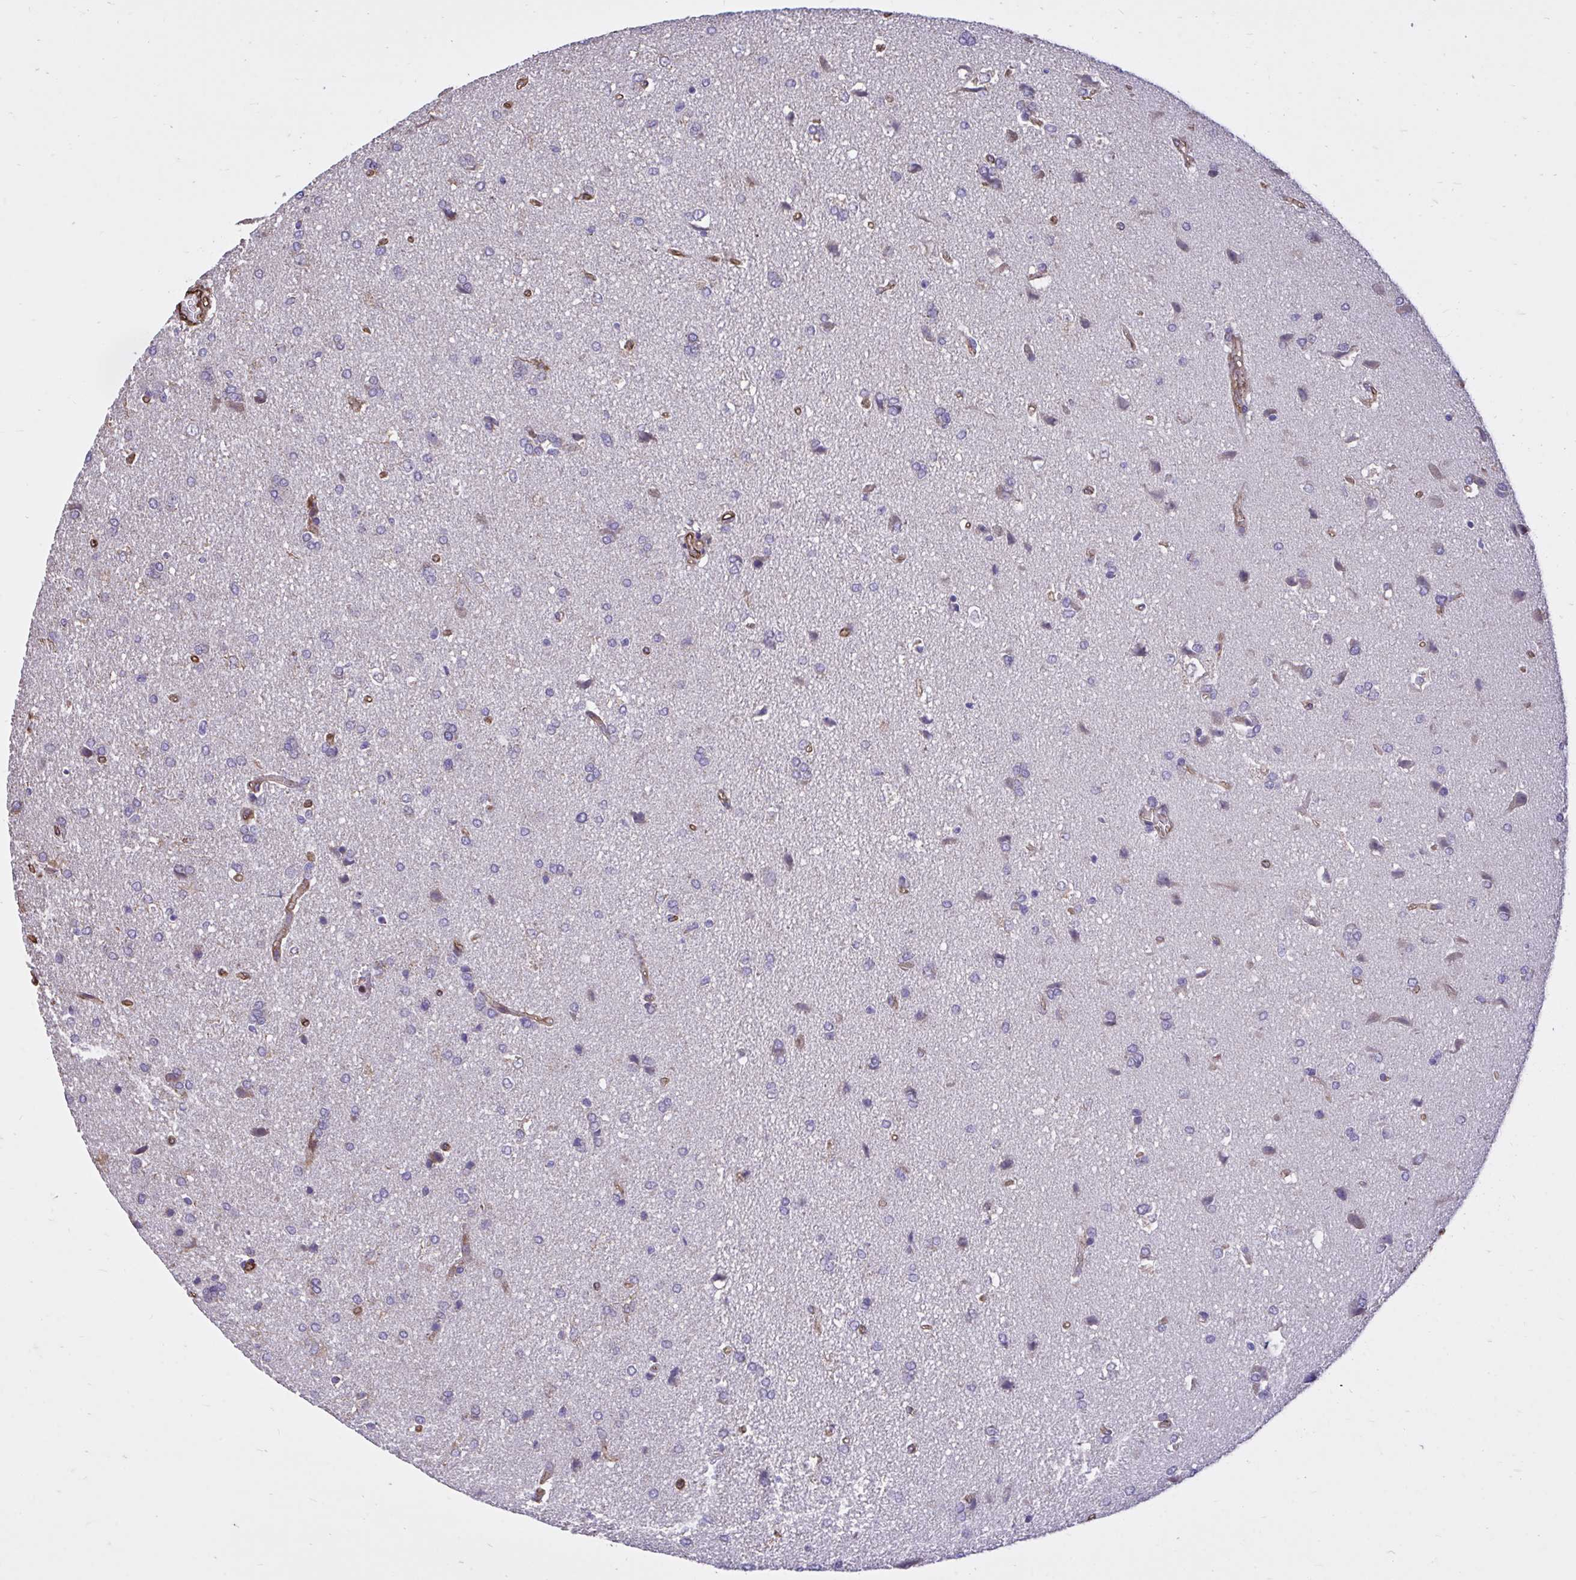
{"staining": {"intensity": "negative", "quantity": "none", "location": "none"}, "tissue": "glioma", "cell_type": "Tumor cells", "image_type": "cancer", "snomed": [{"axis": "morphology", "description": "Glioma, malignant, High grade"}, {"axis": "topography", "description": "Brain"}], "caption": "Protein analysis of glioma demonstrates no significant expression in tumor cells.", "gene": "RNF103", "patient": {"sex": "male", "age": 68}}